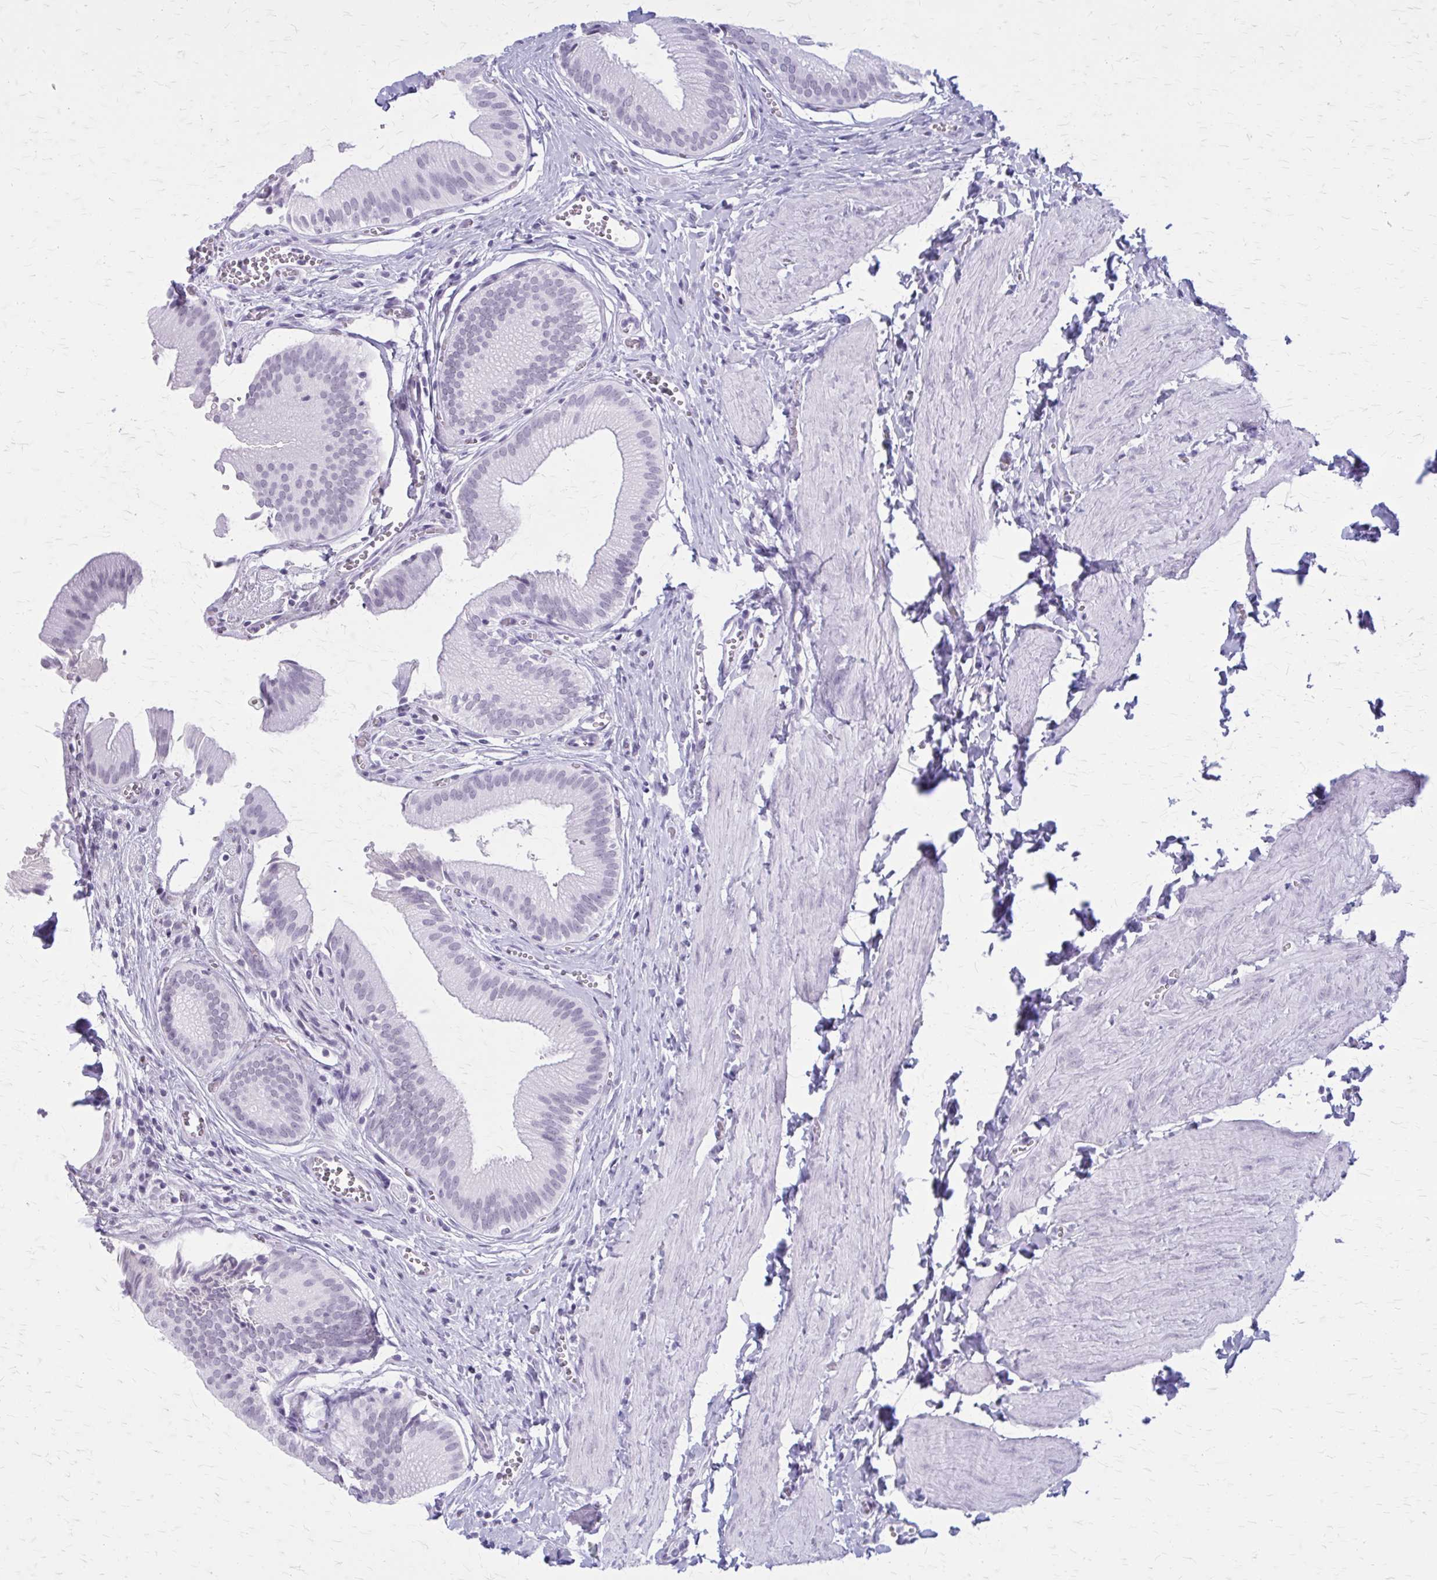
{"staining": {"intensity": "negative", "quantity": "none", "location": "none"}, "tissue": "gallbladder", "cell_type": "Glandular cells", "image_type": "normal", "snomed": [{"axis": "morphology", "description": "Normal tissue, NOS"}, {"axis": "topography", "description": "Gallbladder"}, {"axis": "topography", "description": "Peripheral nerve tissue"}], "caption": "Immunohistochemical staining of benign gallbladder shows no significant staining in glandular cells.", "gene": "GAD1", "patient": {"sex": "male", "age": 17}}